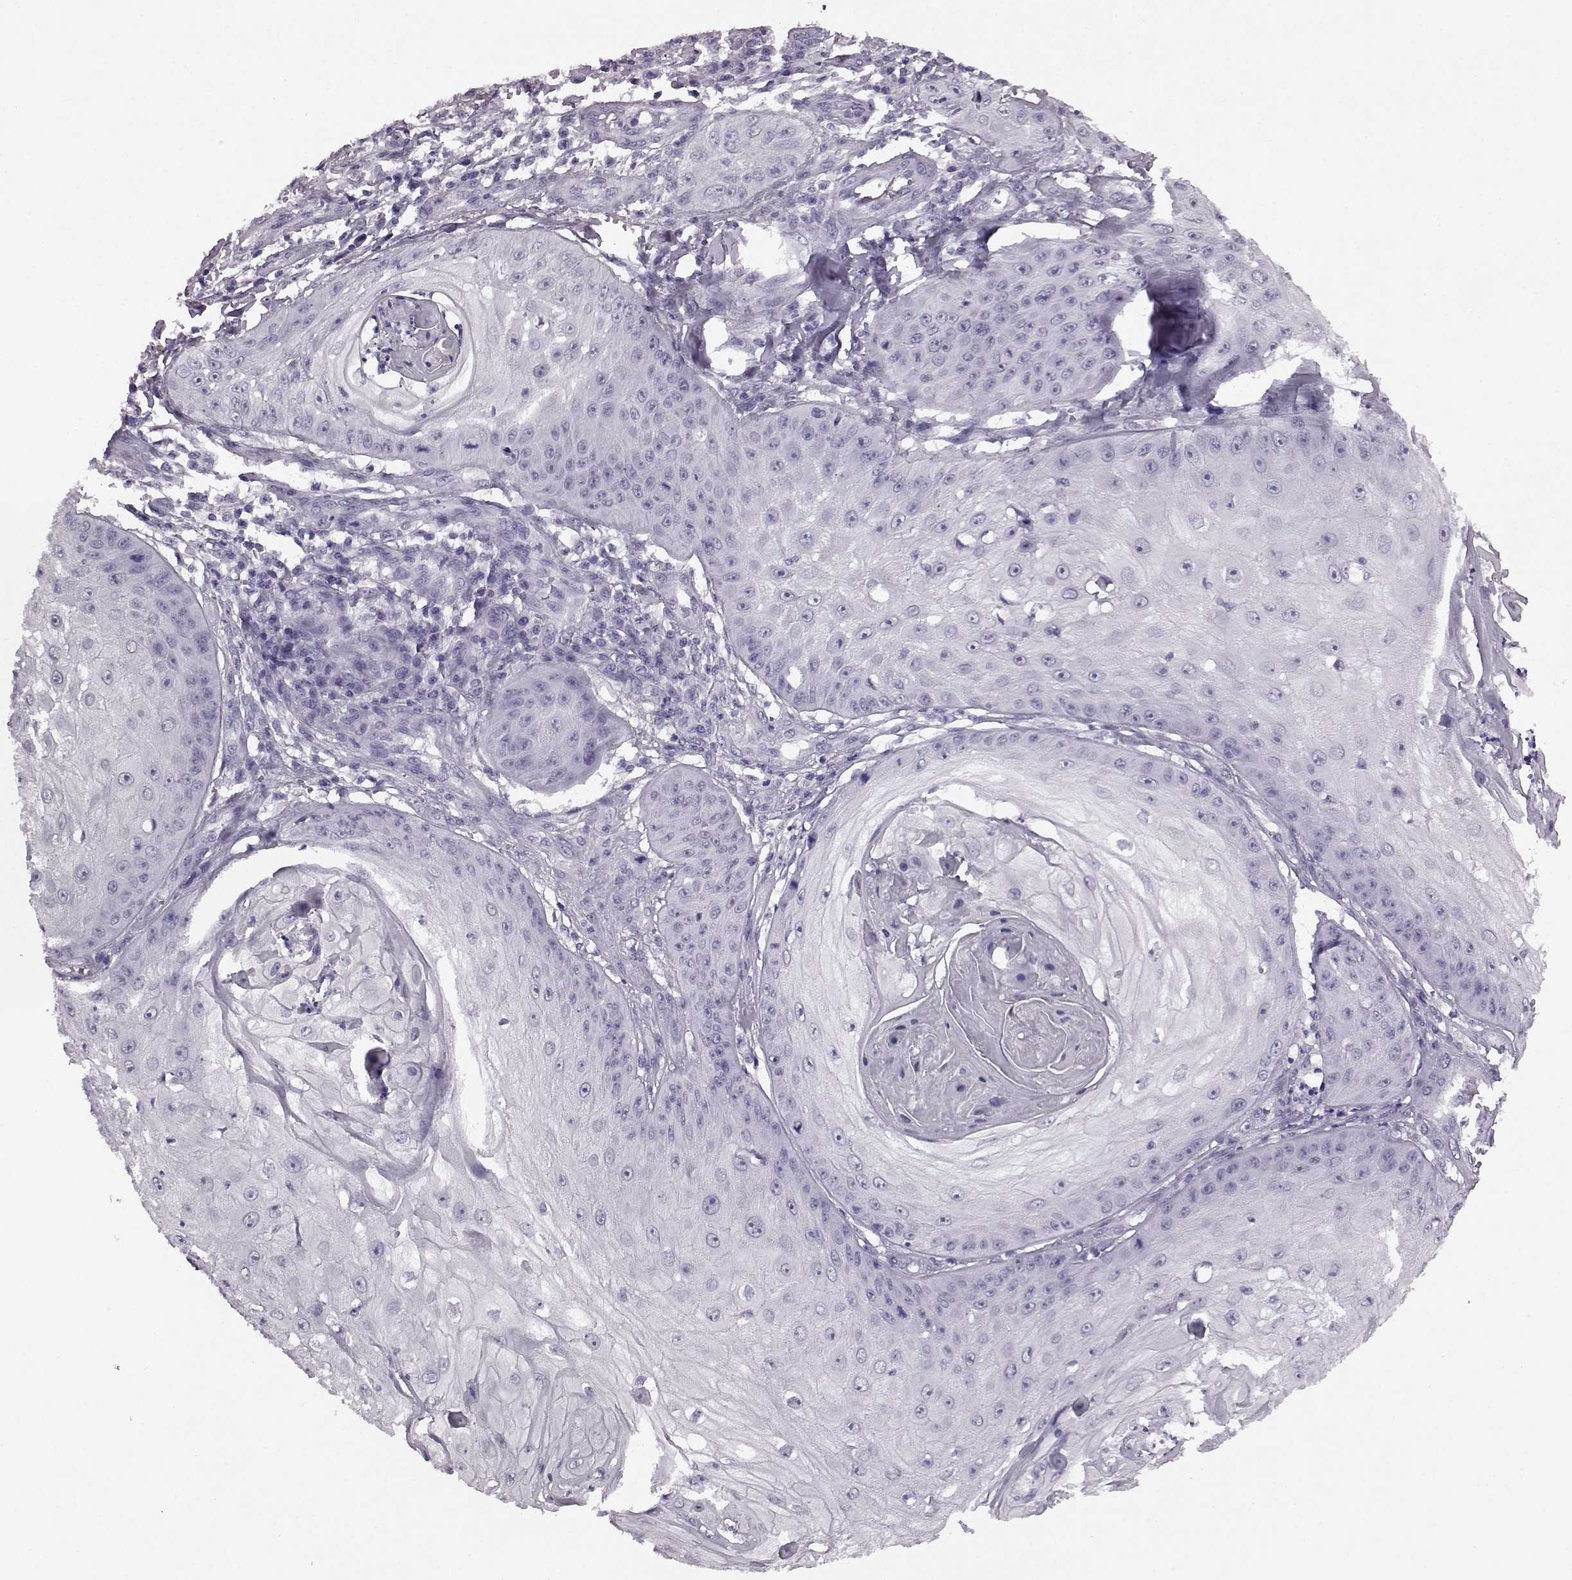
{"staining": {"intensity": "negative", "quantity": "none", "location": "none"}, "tissue": "skin cancer", "cell_type": "Tumor cells", "image_type": "cancer", "snomed": [{"axis": "morphology", "description": "Squamous cell carcinoma, NOS"}, {"axis": "topography", "description": "Skin"}], "caption": "Micrograph shows no significant protein positivity in tumor cells of squamous cell carcinoma (skin).", "gene": "AIPL1", "patient": {"sex": "male", "age": 70}}